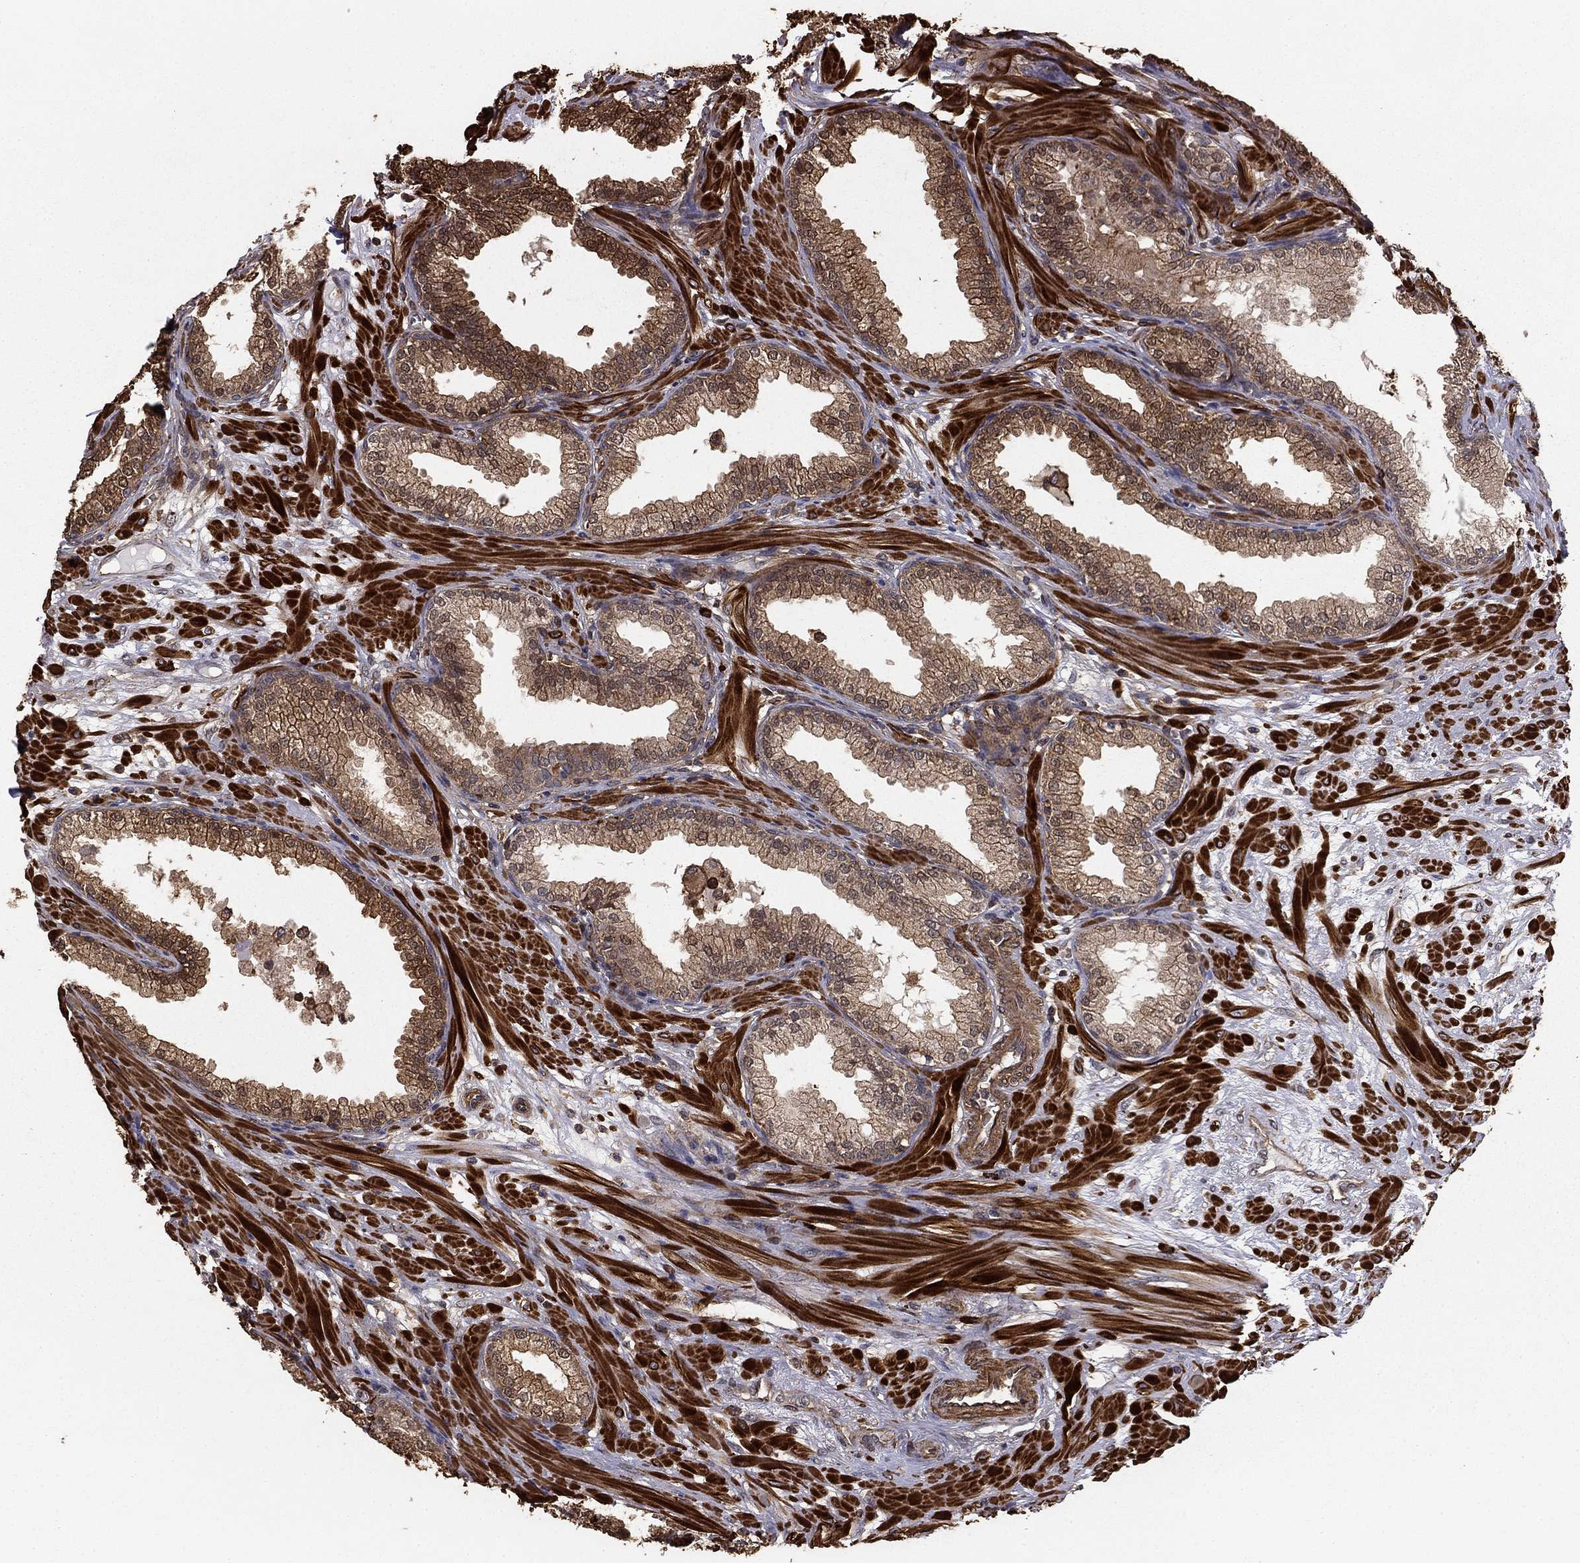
{"staining": {"intensity": "moderate", "quantity": "25%-75%", "location": "cytoplasmic/membranous"}, "tissue": "prostate", "cell_type": "Glandular cells", "image_type": "normal", "snomed": [{"axis": "morphology", "description": "Normal tissue, NOS"}, {"axis": "topography", "description": "Prostate"}], "caption": "Benign prostate shows moderate cytoplasmic/membranous staining in about 25%-75% of glandular cells, visualized by immunohistochemistry. Nuclei are stained in blue.", "gene": "HABP4", "patient": {"sex": "male", "age": 64}}